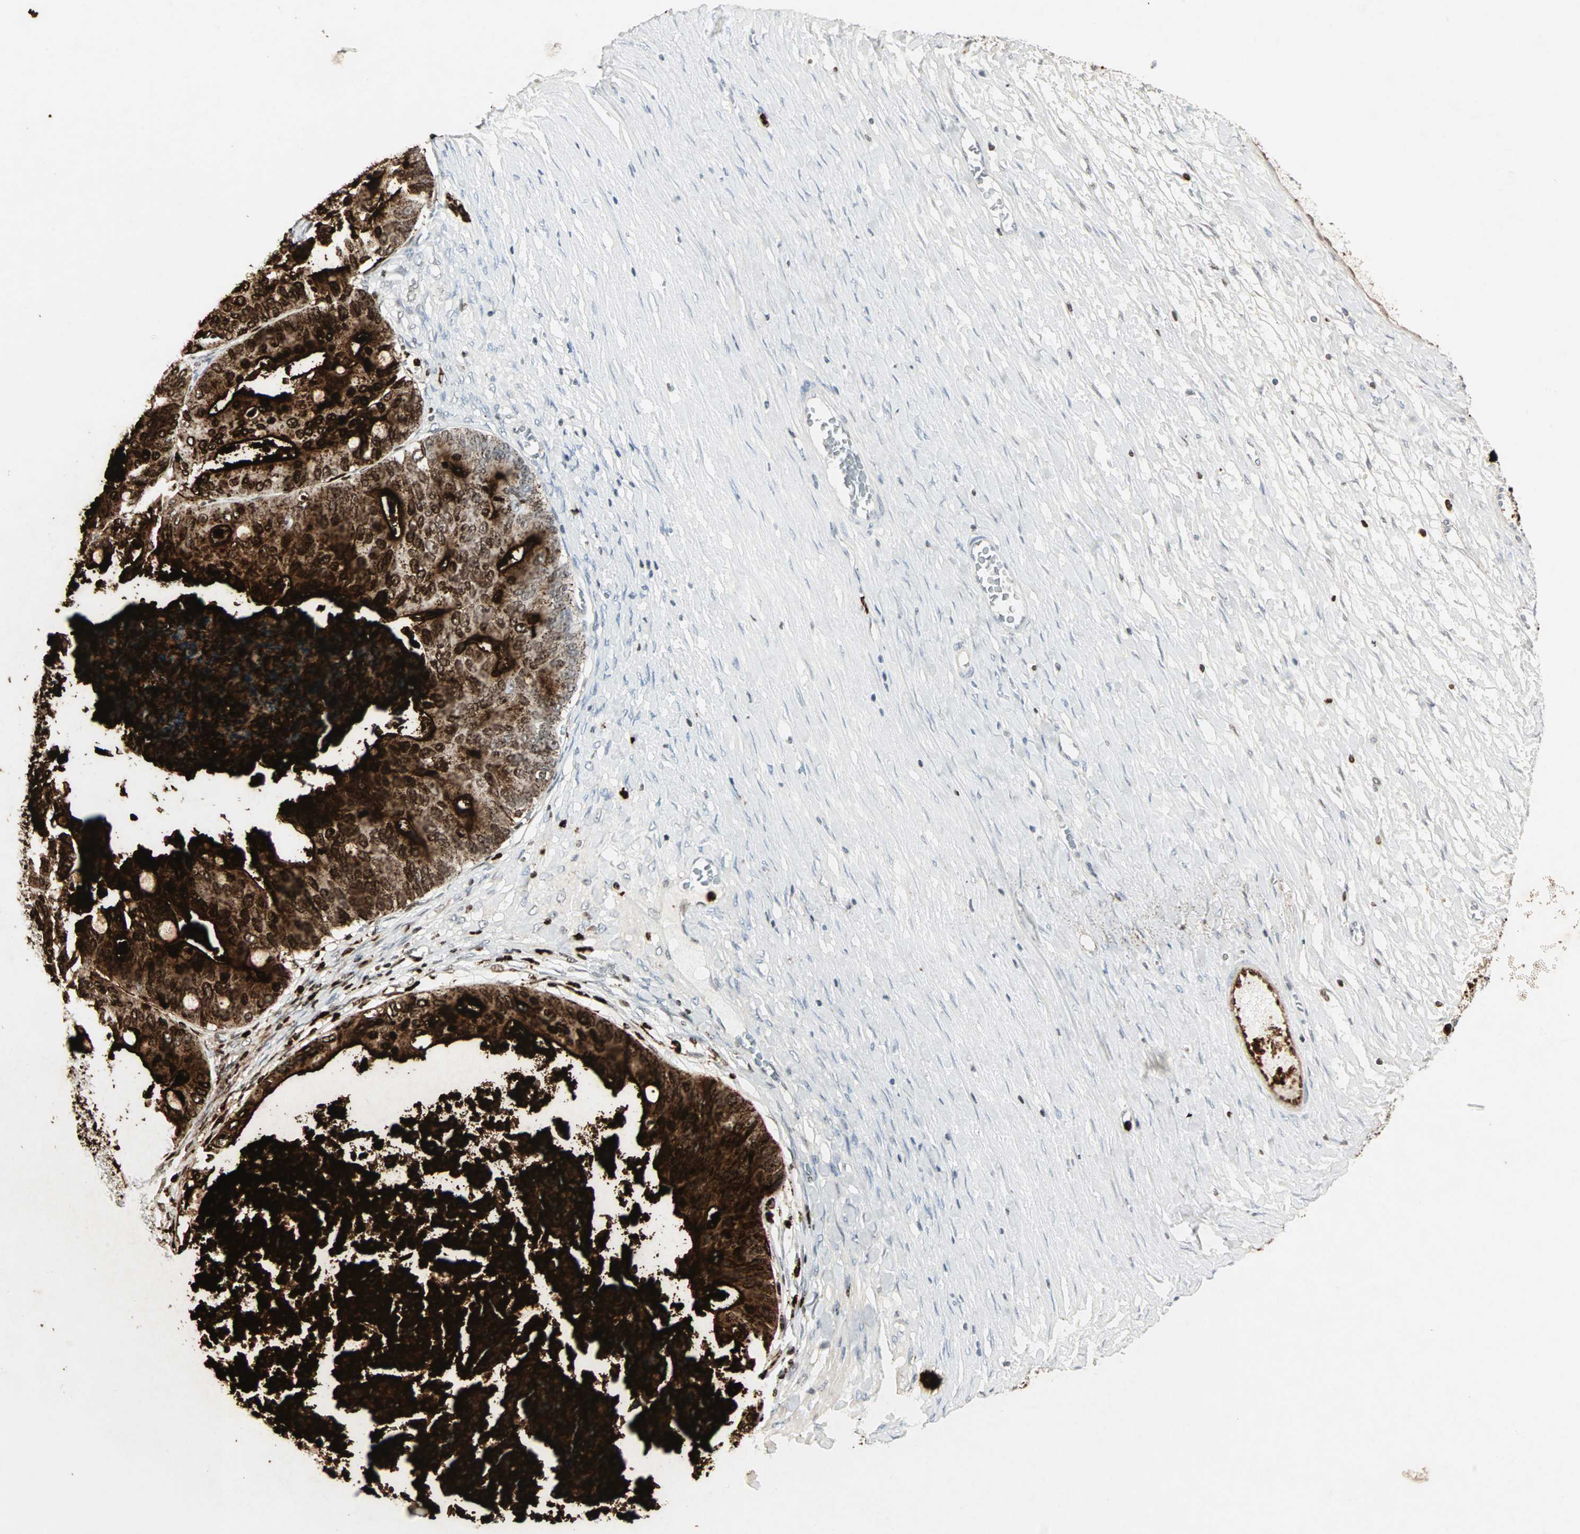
{"staining": {"intensity": "strong", "quantity": ">75%", "location": "cytoplasmic/membranous"}, "tissue": "ovarian cancer", "cell_type": "Tumor cells", "image_type": "cancer", "snomed": [{"axis": "morphology", "description": "Cystadenocarcinoma, mucinous, NOS"}, {"axis": "topography", "description": "Ovary"}], "caption": "Mucinous cystadenocarcinoma (ovarian) tissue exhibits strong cytoplasmic/membranous staining in about >75% of tumor cells, visualized by immunohistochemistry.", "gene": "CEACAM6", "patient": {"sex": "female", "age": 37}}